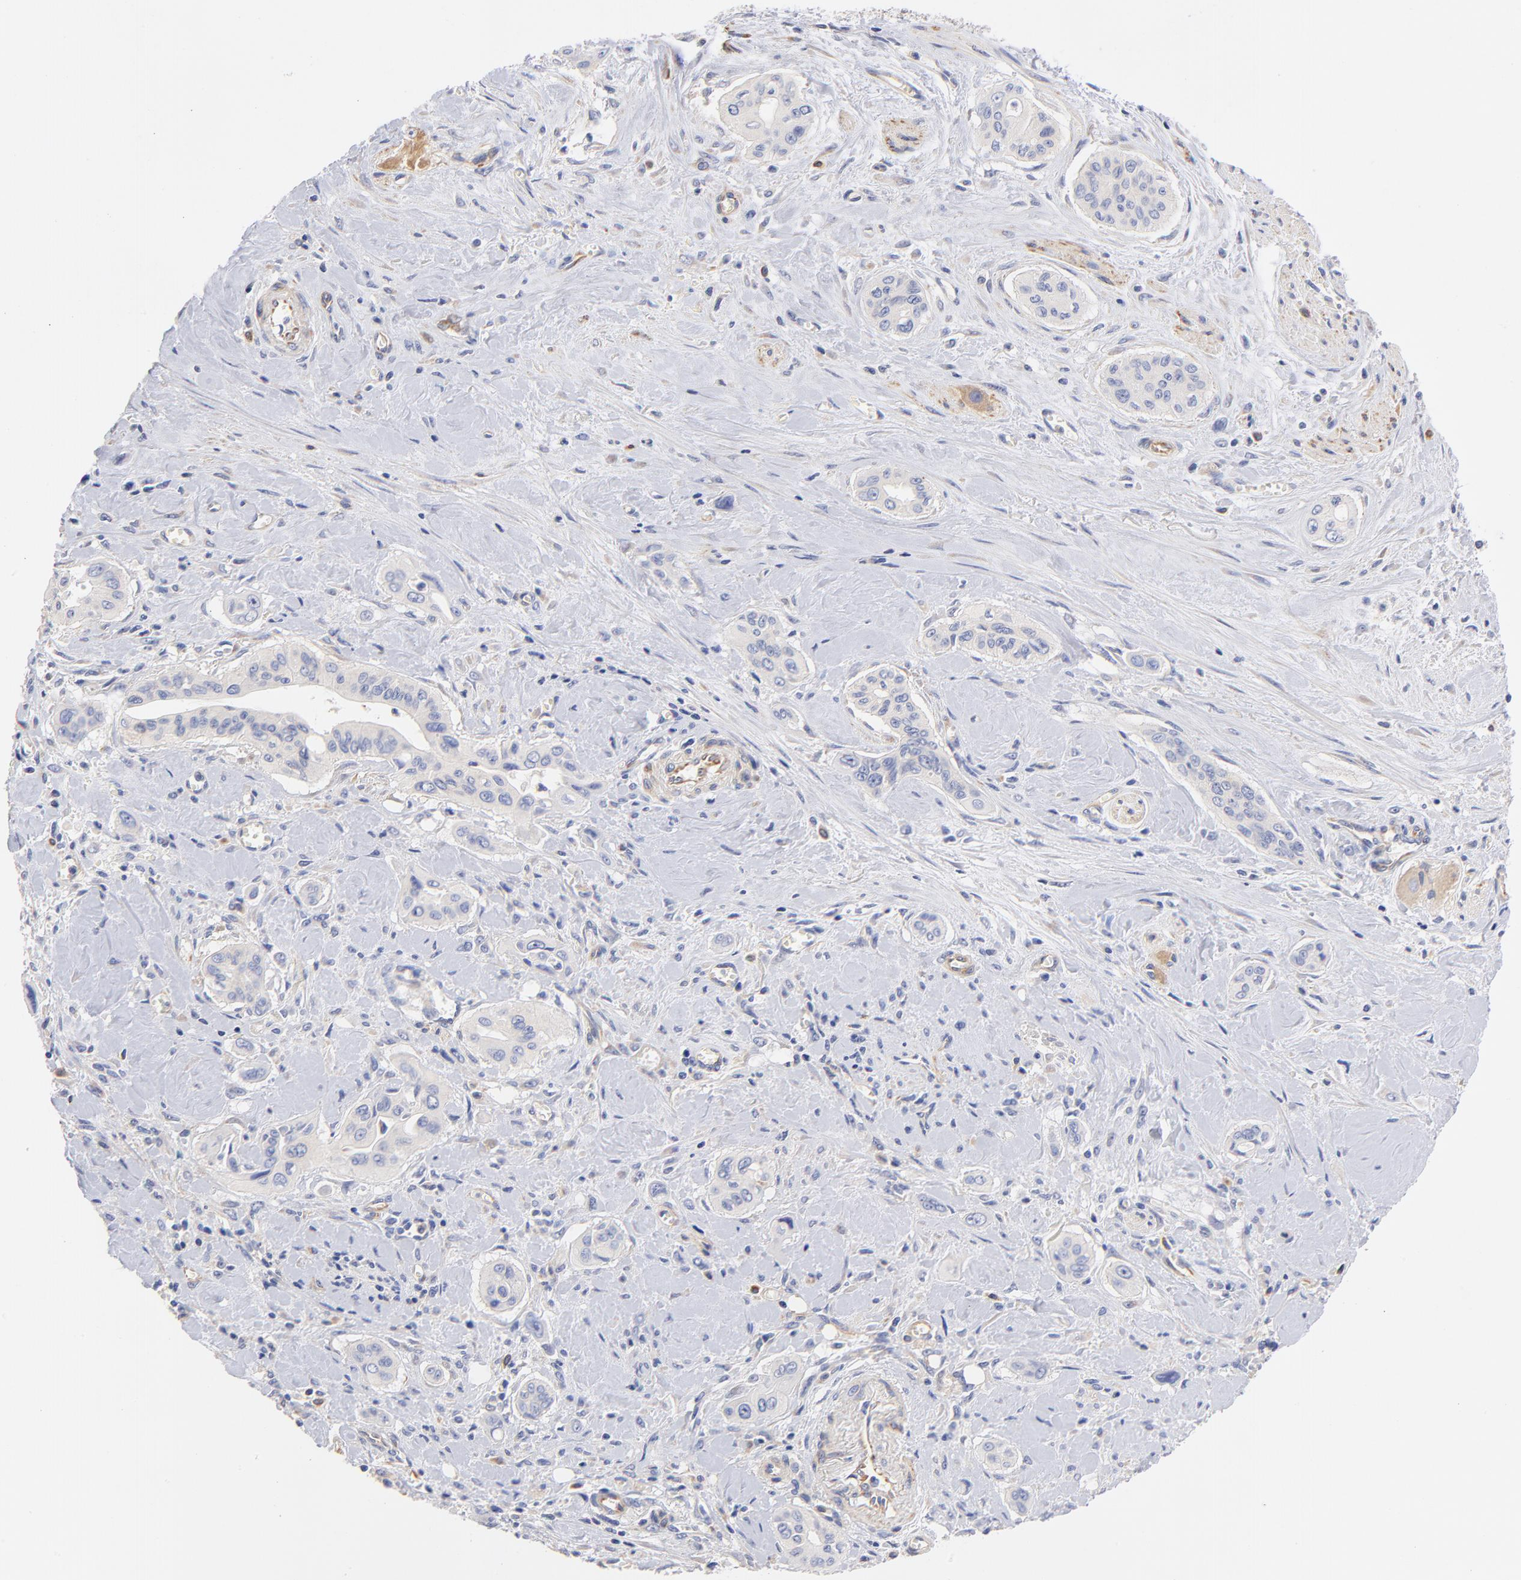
{"staining": {"intensity": "negative", "quantity": "none", "location": "none"}, "tissue": "pancreatic cancer", "cell_type": "Tumor cells", "image_type": "cancer", "snomed": [{"axis": "morphology", "description": "Adenocarcinoma, NOS"}, {"axis": "topography", "description": "Pancreas"}], "caption": "Human pancreatic cancer (adenocarcinoma) stained for a protein using immunohistochemistry (IHC) reveals no staining in tumor cells.", "gene": "HS3ST1", "patient": {"sex": "male", "age": 77}}